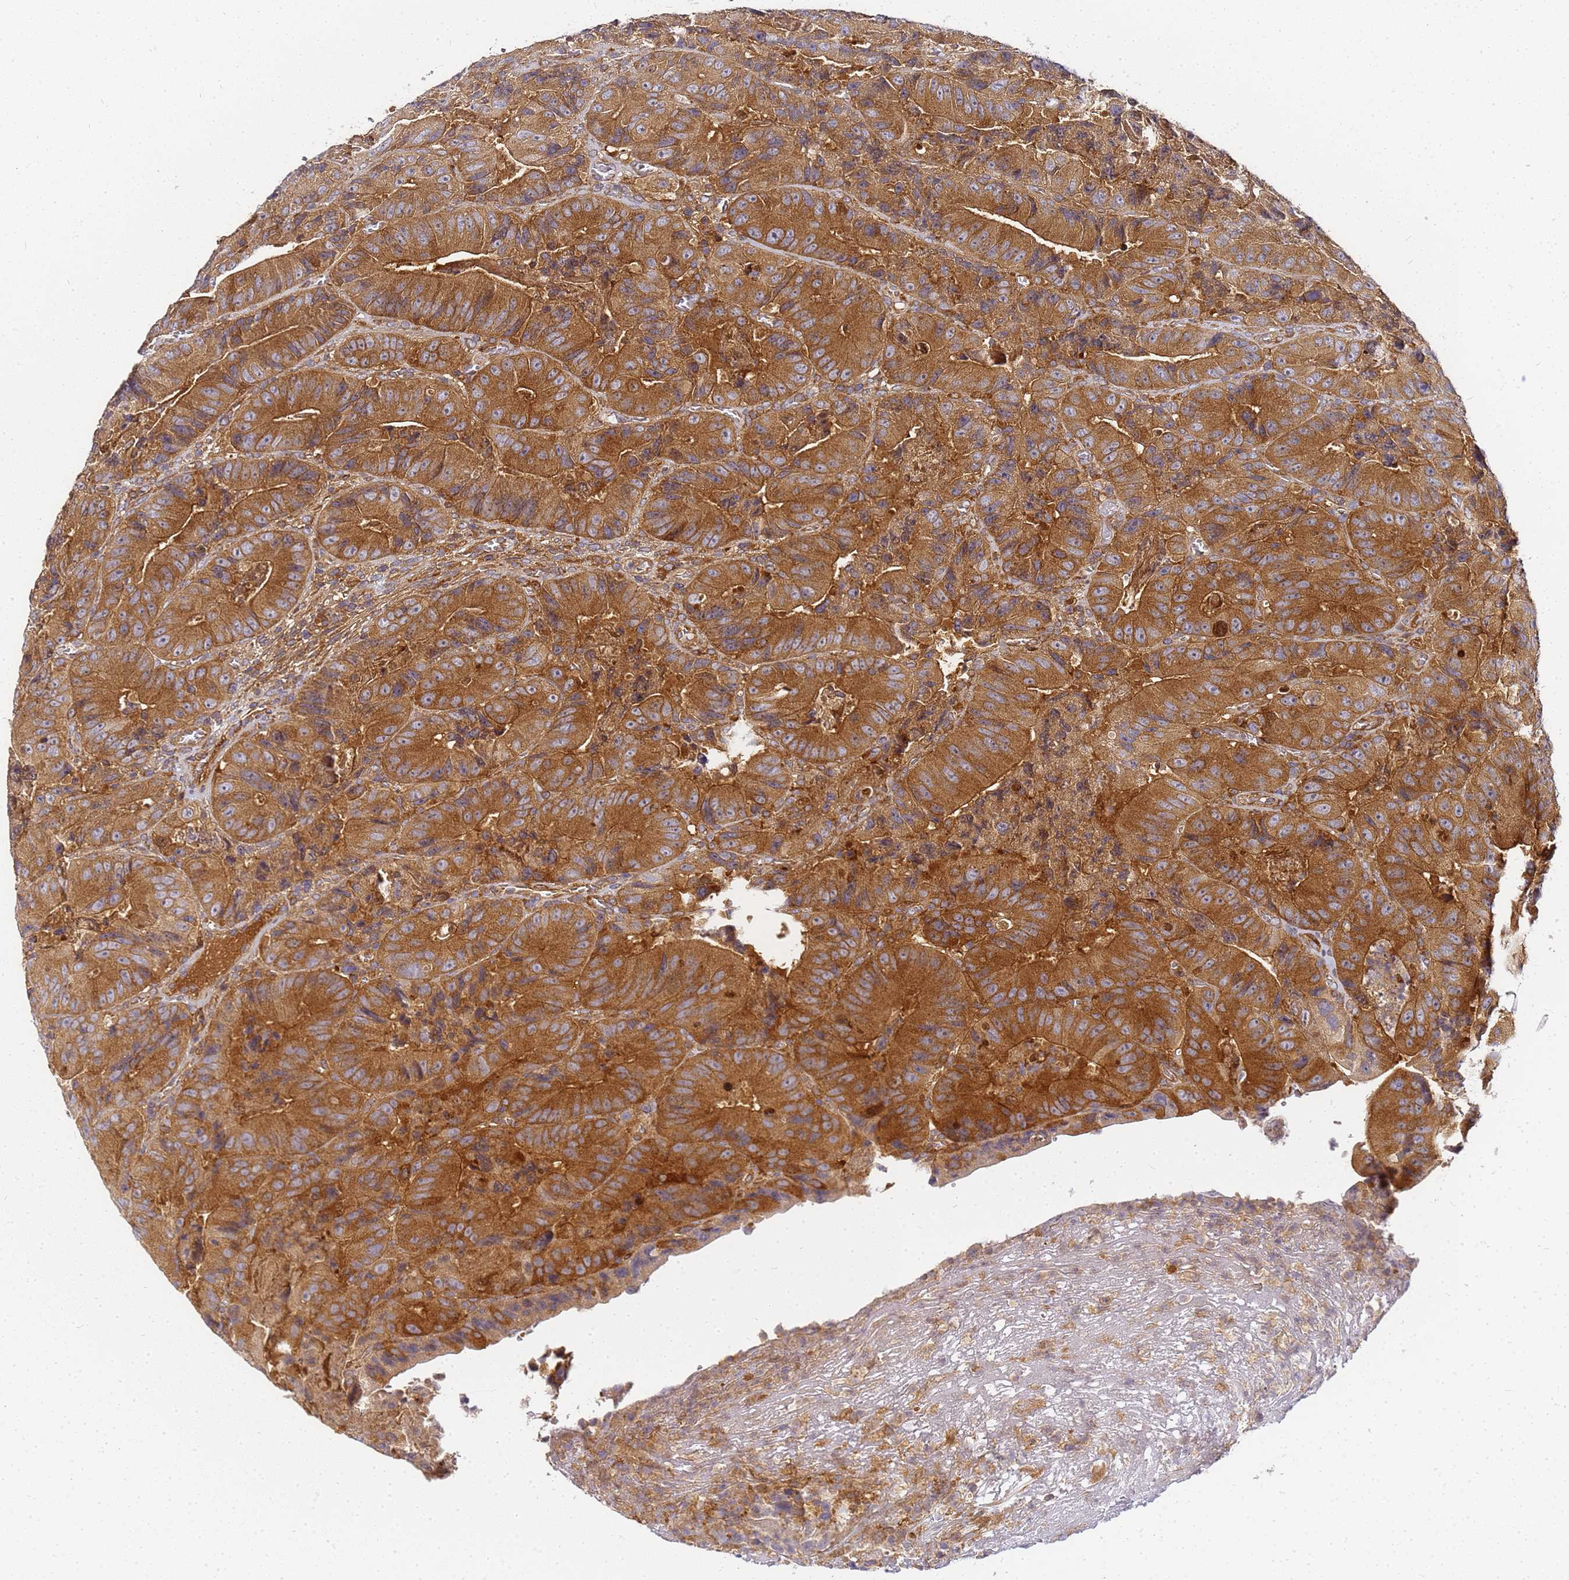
{"staining": {"intensity": "strong", "quantity": ">75%", "location": "cytoplasmic/membranous"}, "tissue": "colorectal cancer", "cell_type": "Tumor cells", "image_type": "cancer", "snomed": [{"axis": "morphology", "description": "Adenocarcinoma, NOS"}, {"axis": "topography", "description": "Colon"}], "caption": "Colorectal cancer (adenocarcinoma) stained with DAB IHC reveals high levels of strong cytoplasmic/membranous positivity in approximately >75% of tumor cells.", "gene": "CHM", "patient": {"sex": "female", "age": 86}}